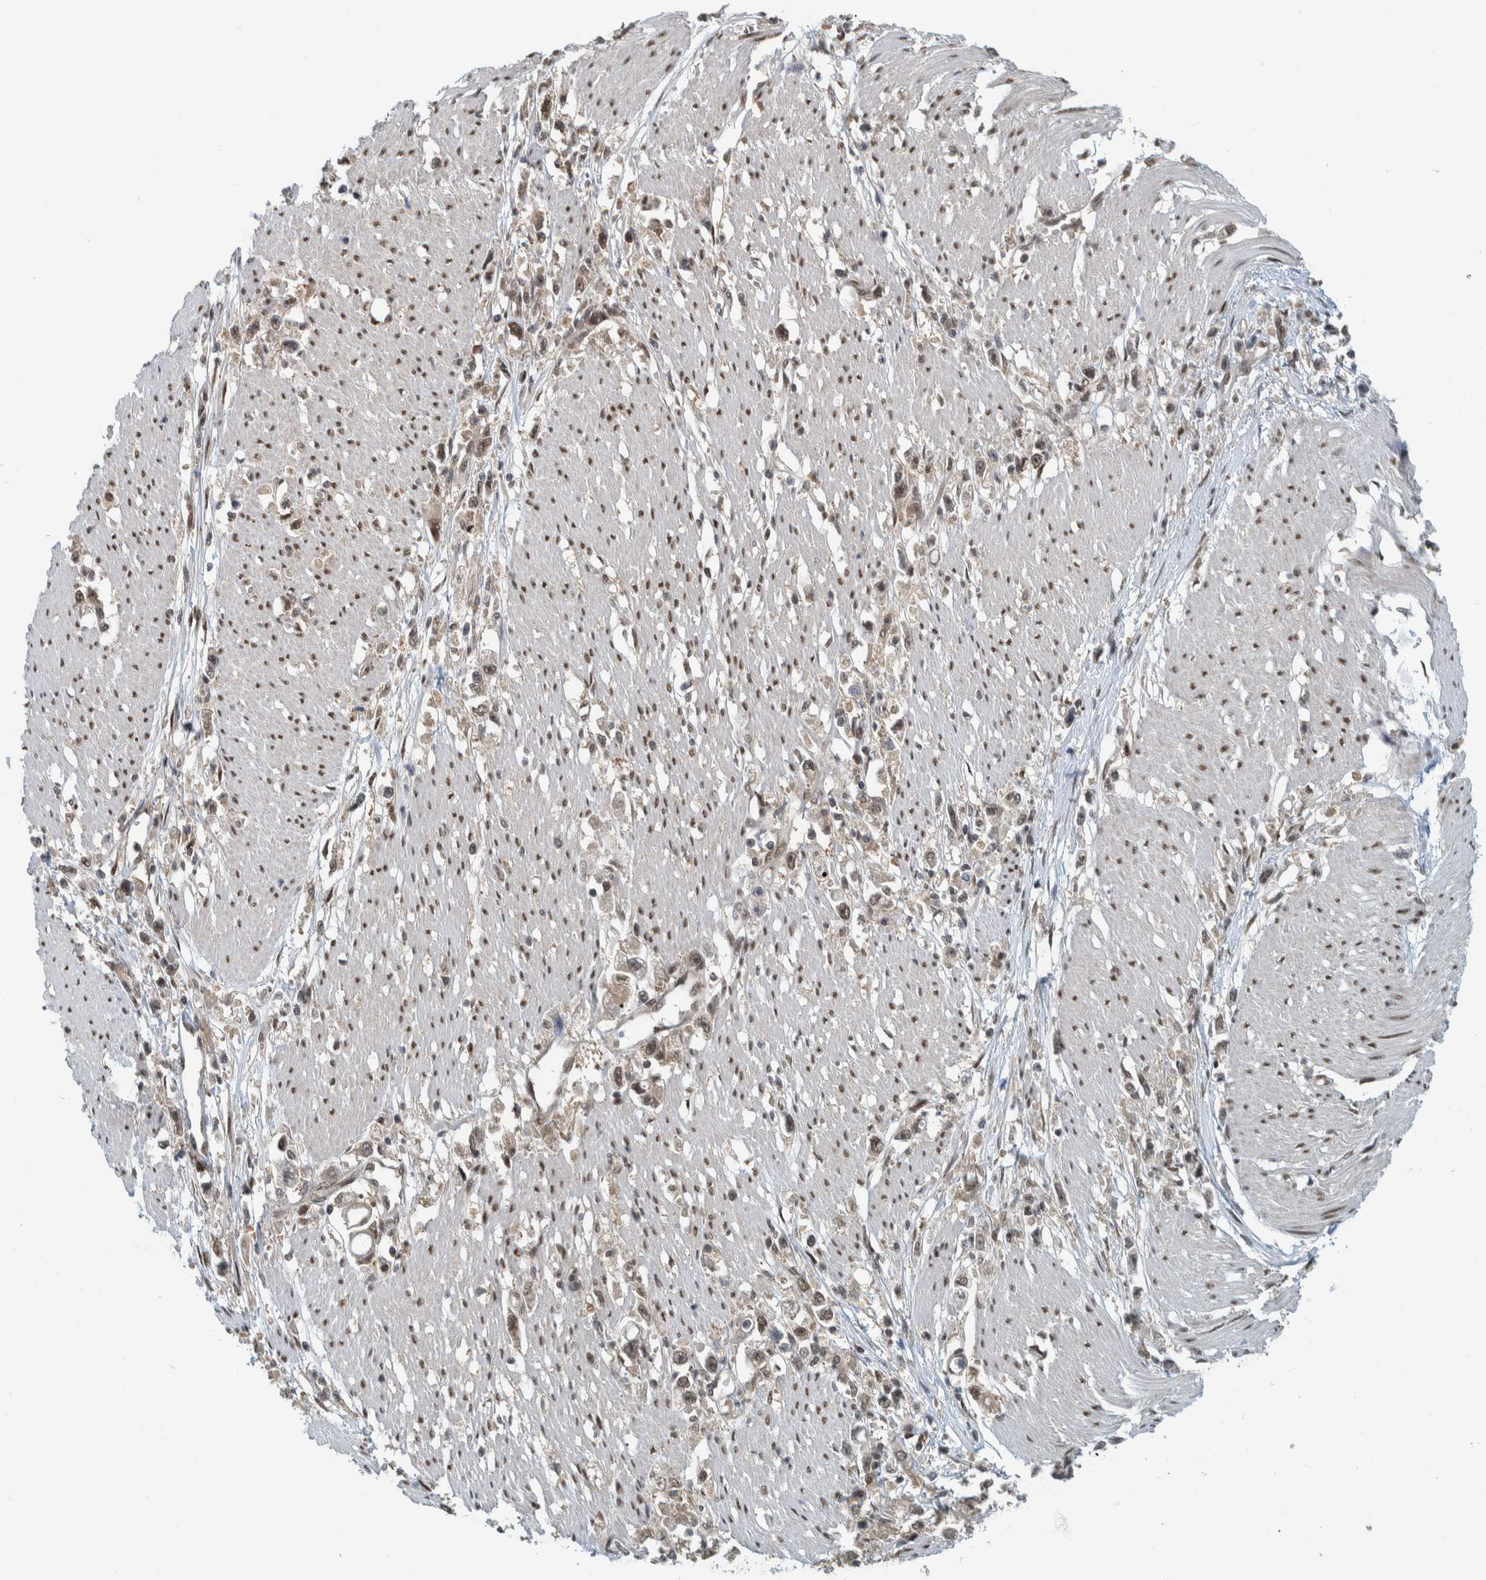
{"staining": {"intensity": "moderate", "quantity": "25%-75%", "location": "nuclear"}, "tissue": "stomach cancer", "cell_type": "Tumor cells", "image_type": "cancer", "snomed": [{"axis": "morphology", "description": "Adenocarcinoma, NOS"}, {"axis": "topography", "description": "Stomach"}], "caption": "Adenocarcinoma (stomach) stained with a brown dye demonstrates moderate nuclear positive staining in approximately 25%-75% of tumor cells.", "gene": "COPS3", "patient": {"sex": "female", "age": 59}}